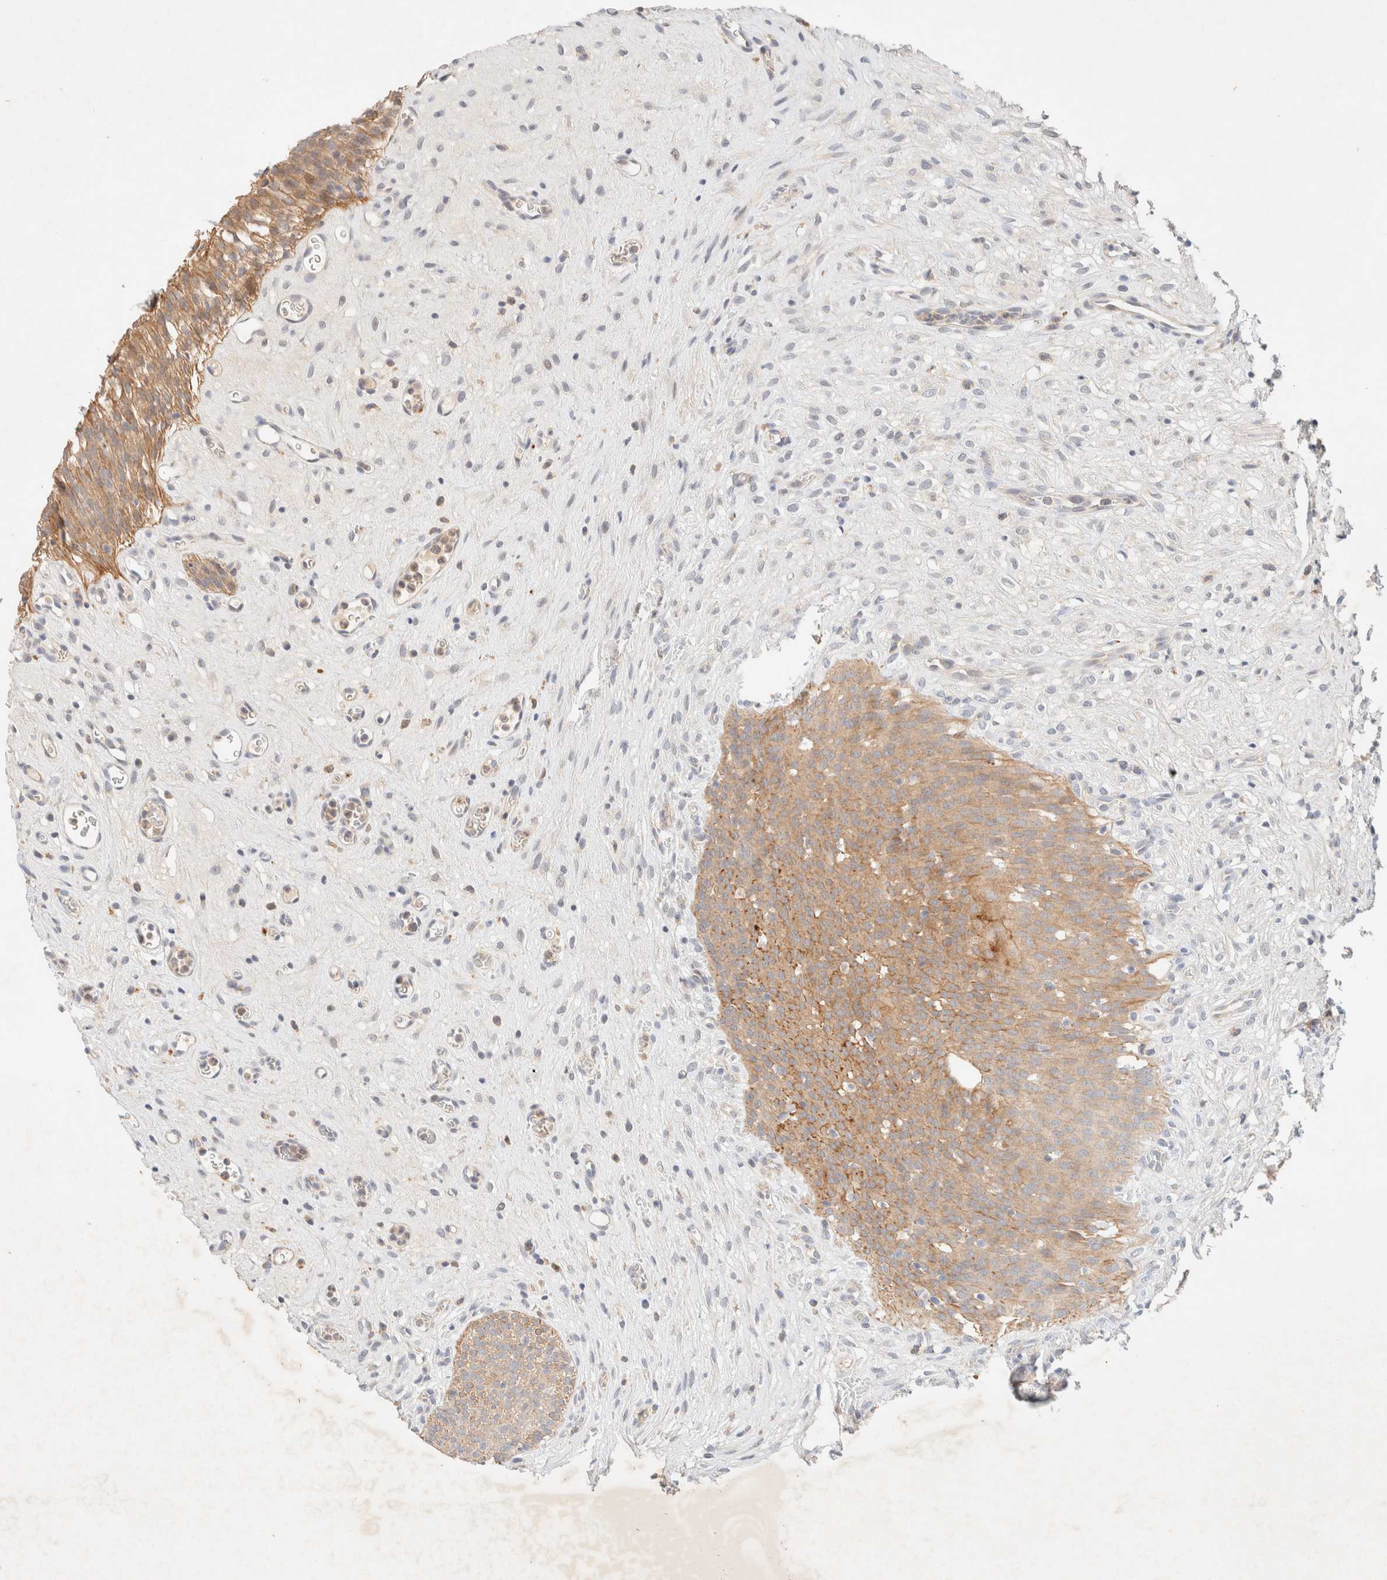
{"staining": {"intensity": "moderate", "quantity": ">75%", "location": "cytoplasmic/membranous"}, "tissue": "urothelial cancer", "cell_type": "Tumor cells", "image_type": "cancer", "snomed": [{"axis": "morphology", "description": "Normal tissue, NOS"}, {"axis": "morphology", "description": "Urothelial carcinoma, Low grade"}, {"axis": "topography", "description": "Smooth muscle"}, {"axis": "topography", "description": "Urinary bladder"}], "caption": "Urothelial cancer stained with immunohistochemistry (IHC) reveals moderate cytoplasmic/membranous positivity in approximately >75% of tumor cells. (DAB (3,3'-diaminobenzidine) = brown stain, brightfield microscopy at high magnification).", "gene": "SGSM2", "patient": {"sex": "male", "age": 60}}